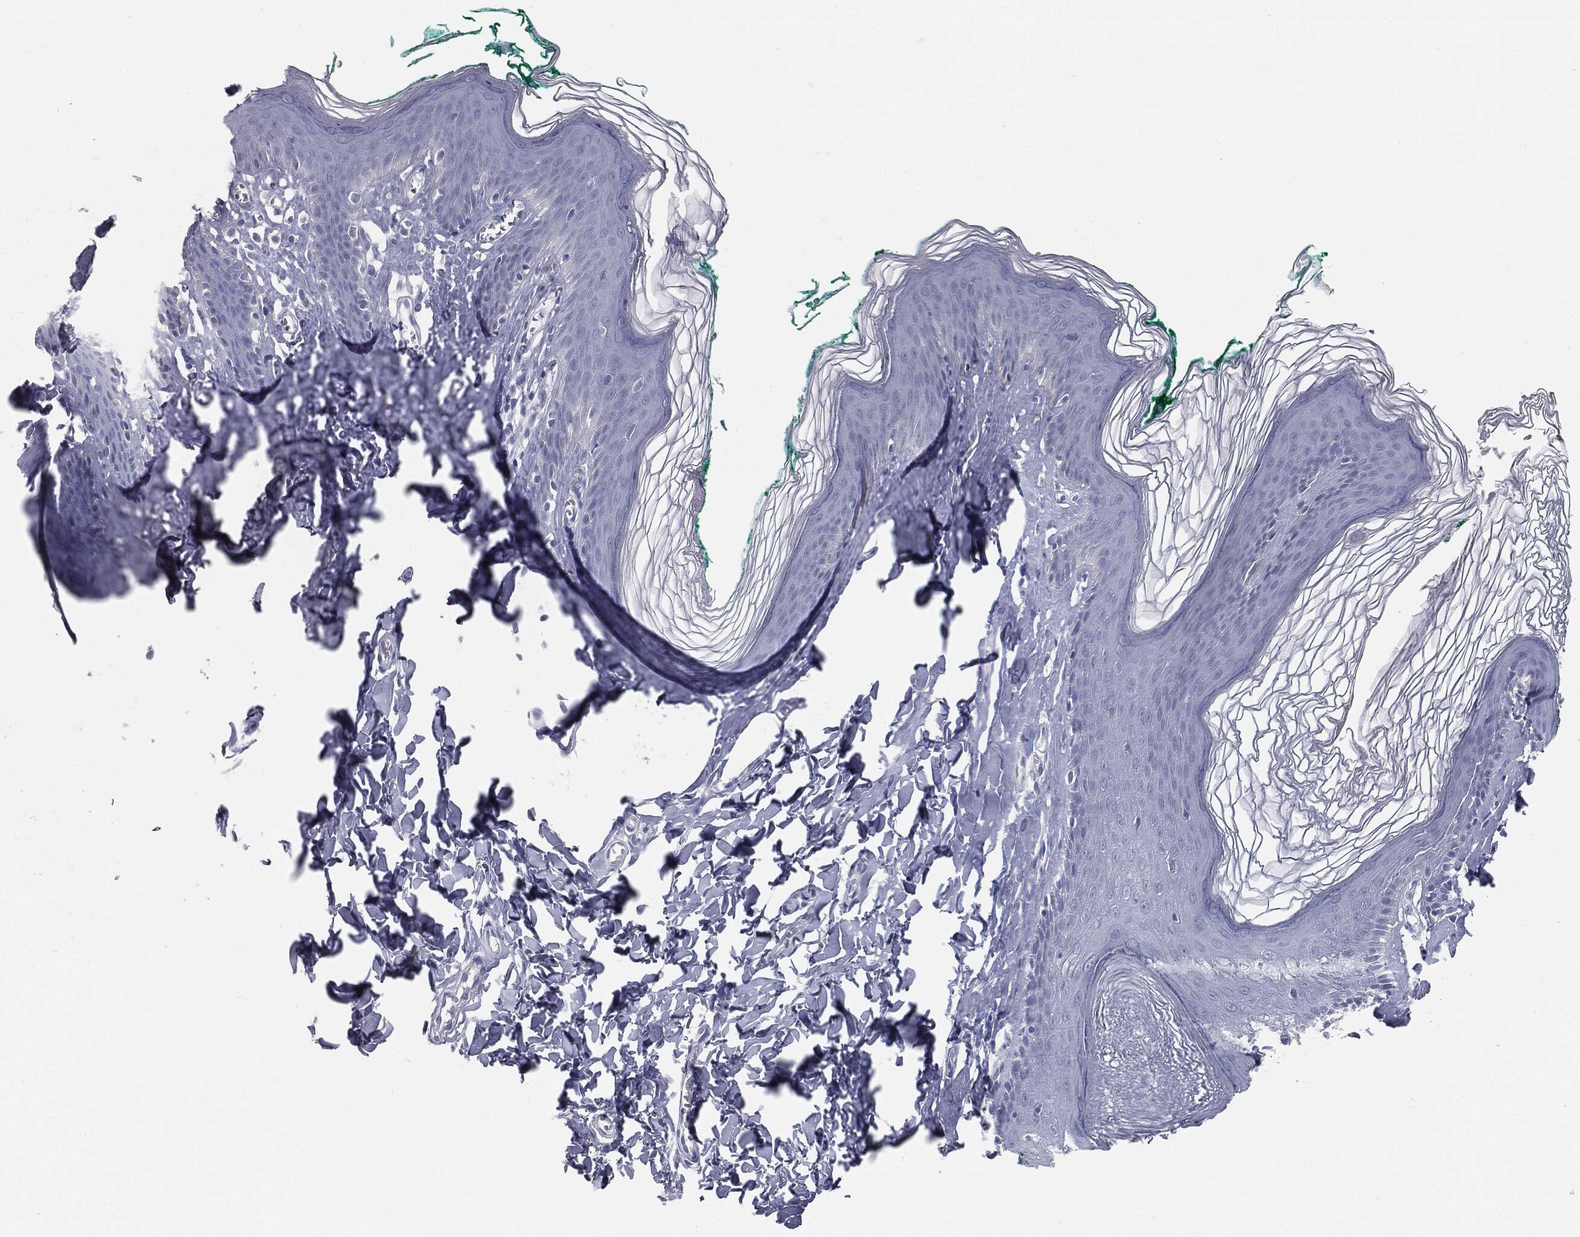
{"staining": {"intensity": "negative", "quantity": "none", "location": "none"}, "tissue": "skin", "cell_type": "Epidermal cells", "image_type": "normal", "snomed": [{"axis": "morphology", "description": "Normal tissue, NOS"}, {"axis": "topography", "description": "Vulva"}], "caption": "Human skin stained for a protein using IHC demonstrates no positivity in epidermal cells.", "gene": "PRAME", "patient": {"sex": "female", "age": 66}}